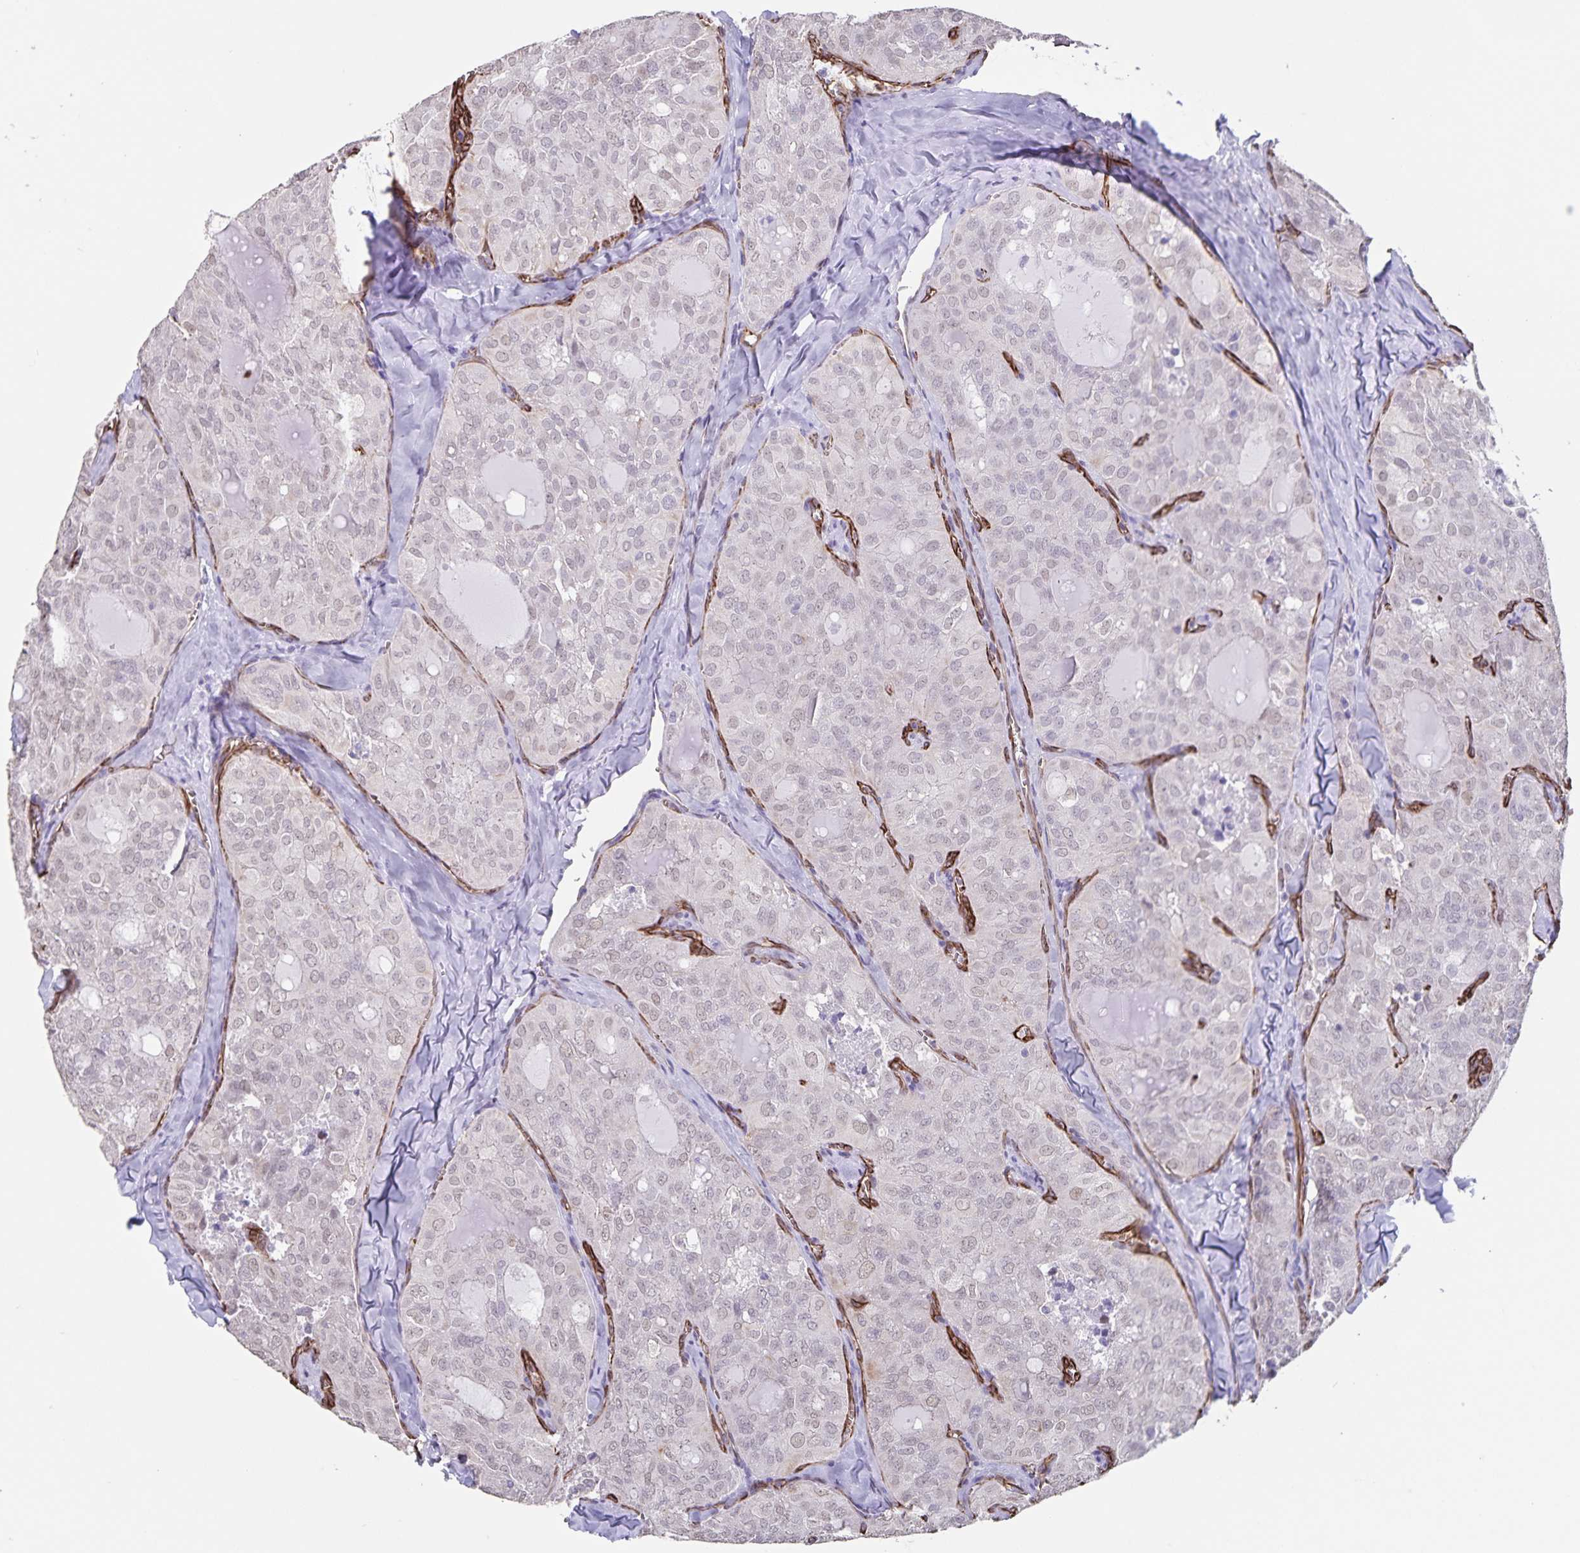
{"staining": {"intensity": "negative", "quantity": "none", "location": "none"}, "tissue": "thyroid cancer", "cell_type": "Tumor cells", "image_type": "cancer", "snomed": [{"axis": "morphology", "description": "Follicular adenoma carcinoma, NOS"}, {"axis": "topography", "description": "Thyroid gland"}], "caption": "Immunohistochemistry of human follicular adenoma carcinoma (thyroid) exhibits no staining in tumor cells. Brightfield microscopy of immunohistochemistry stained with DAB (3,3'-diaminobenzidine) (brown) and hematoxylin (blue), captured at high magnification.", "gene": "SYNM", "patient": {"sex": "male", "age": 75}}